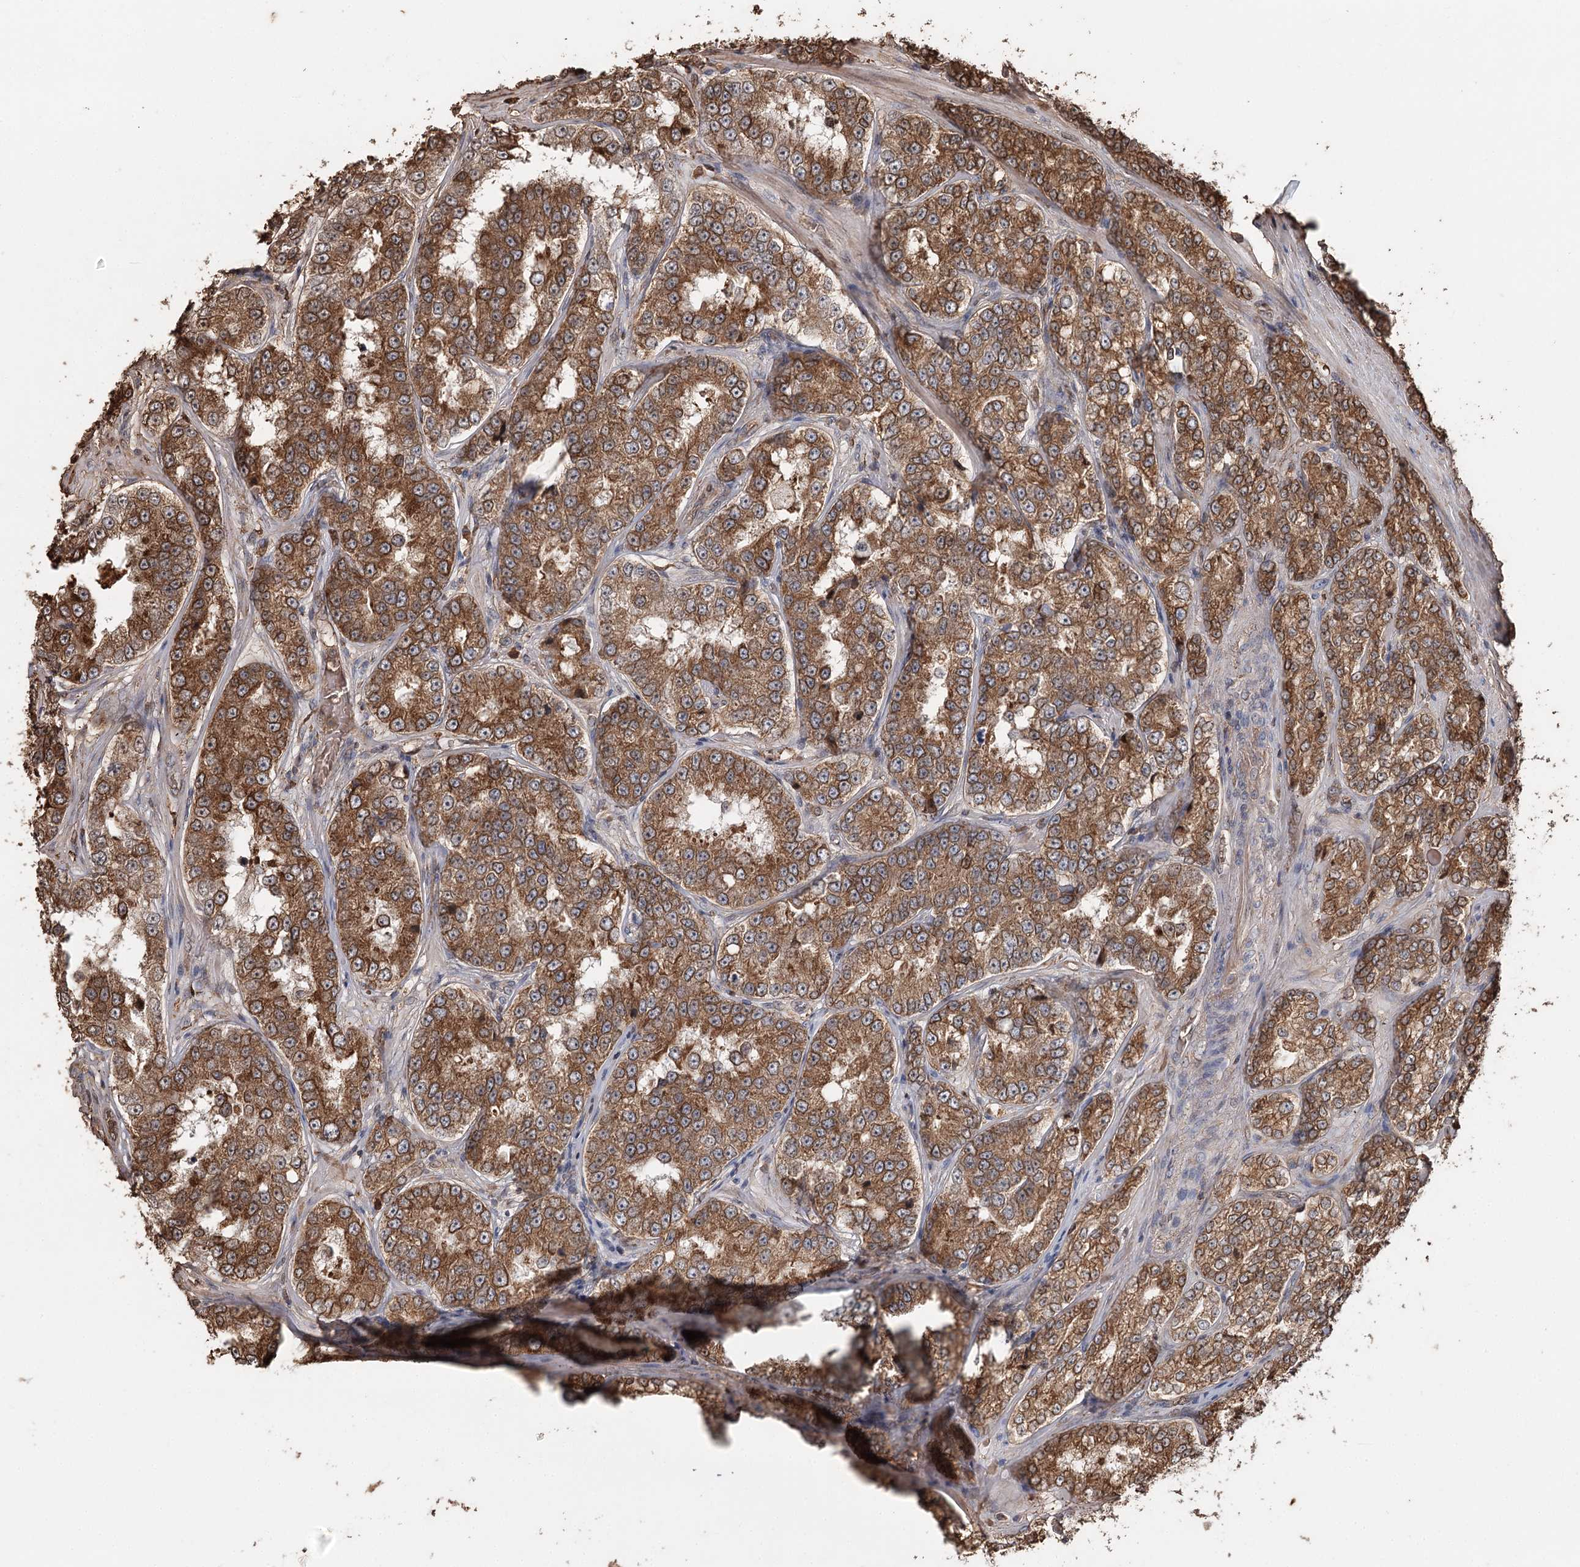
{"staining": {"intensity": "strong", "quantity": ">75%", "location": "cytoplasmic/membranous"}, "tissue": "prostate cancer", "cell_type": "Tumor cells", "image_type": "cancer", "snomed": [{"axis": "morphology", "description": "Normal tissue, NOS"}, {"axis": "morphology", "description": "Adenocarcinoma, High grade"}, {"axis": "topography", "description": "Prostate"}], "caption": "A histopathology image of prostate adenocarcinoma (high-grade) stained for a protein shows strong cytoplasmic/membranous brown staining in tumor cells. The staining is performed using DAB brown chromogen to label protein expression. The nuclei are counter-stained blue using hematoxylin.", "gene": "SYVN1", "patient": {"sex": "male", "age": 83}}